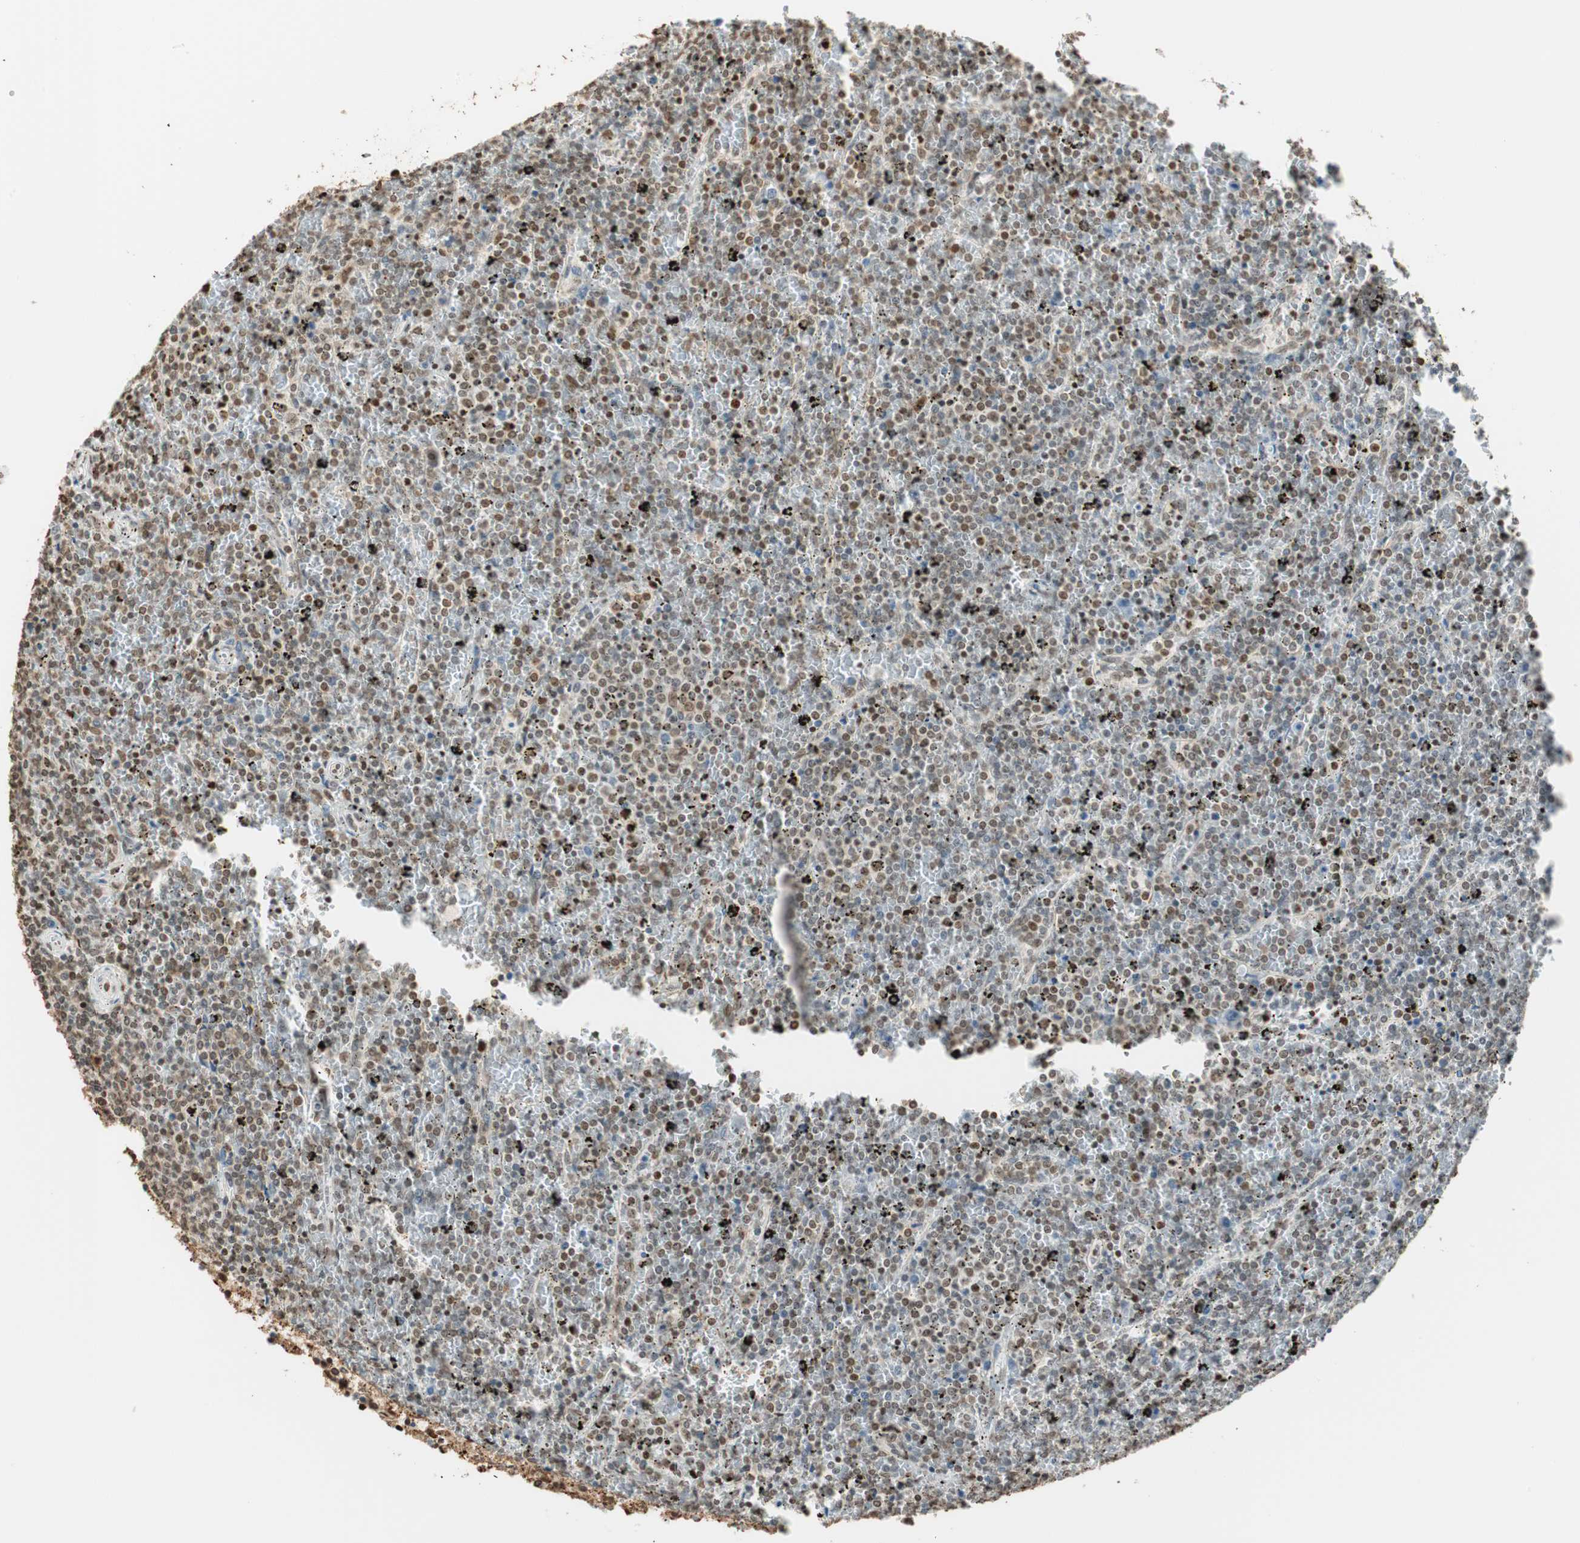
{"staining": {"intensity": "weak", "quantity": "25%-75%", "location": "cytoplasmic/membranous,nuclear"}, "tissue": "lymphoma", "cell_type": "Tumor cells", "image_type": "cancer", "snomed": [{"axis": "morphology", "description": "Malignant lymphoma, non-Hodgkin's type, High grade"}, {"axis": "topography", "description": "Lymph node"}], "caption": "Immunohistochemistry (IHC) image of neoplastic tissue: lymphoma stained using immunohistochemistry (IHC) shows low levels of weak protein expression localized specifically in the cytoplasmic/membranous and nuclear of tumor cells, appearing as a cytoplasmic/membranous and nuclear brown color.", "gene": "FANCG", "patient": {"sex": "female", "age": 84}}